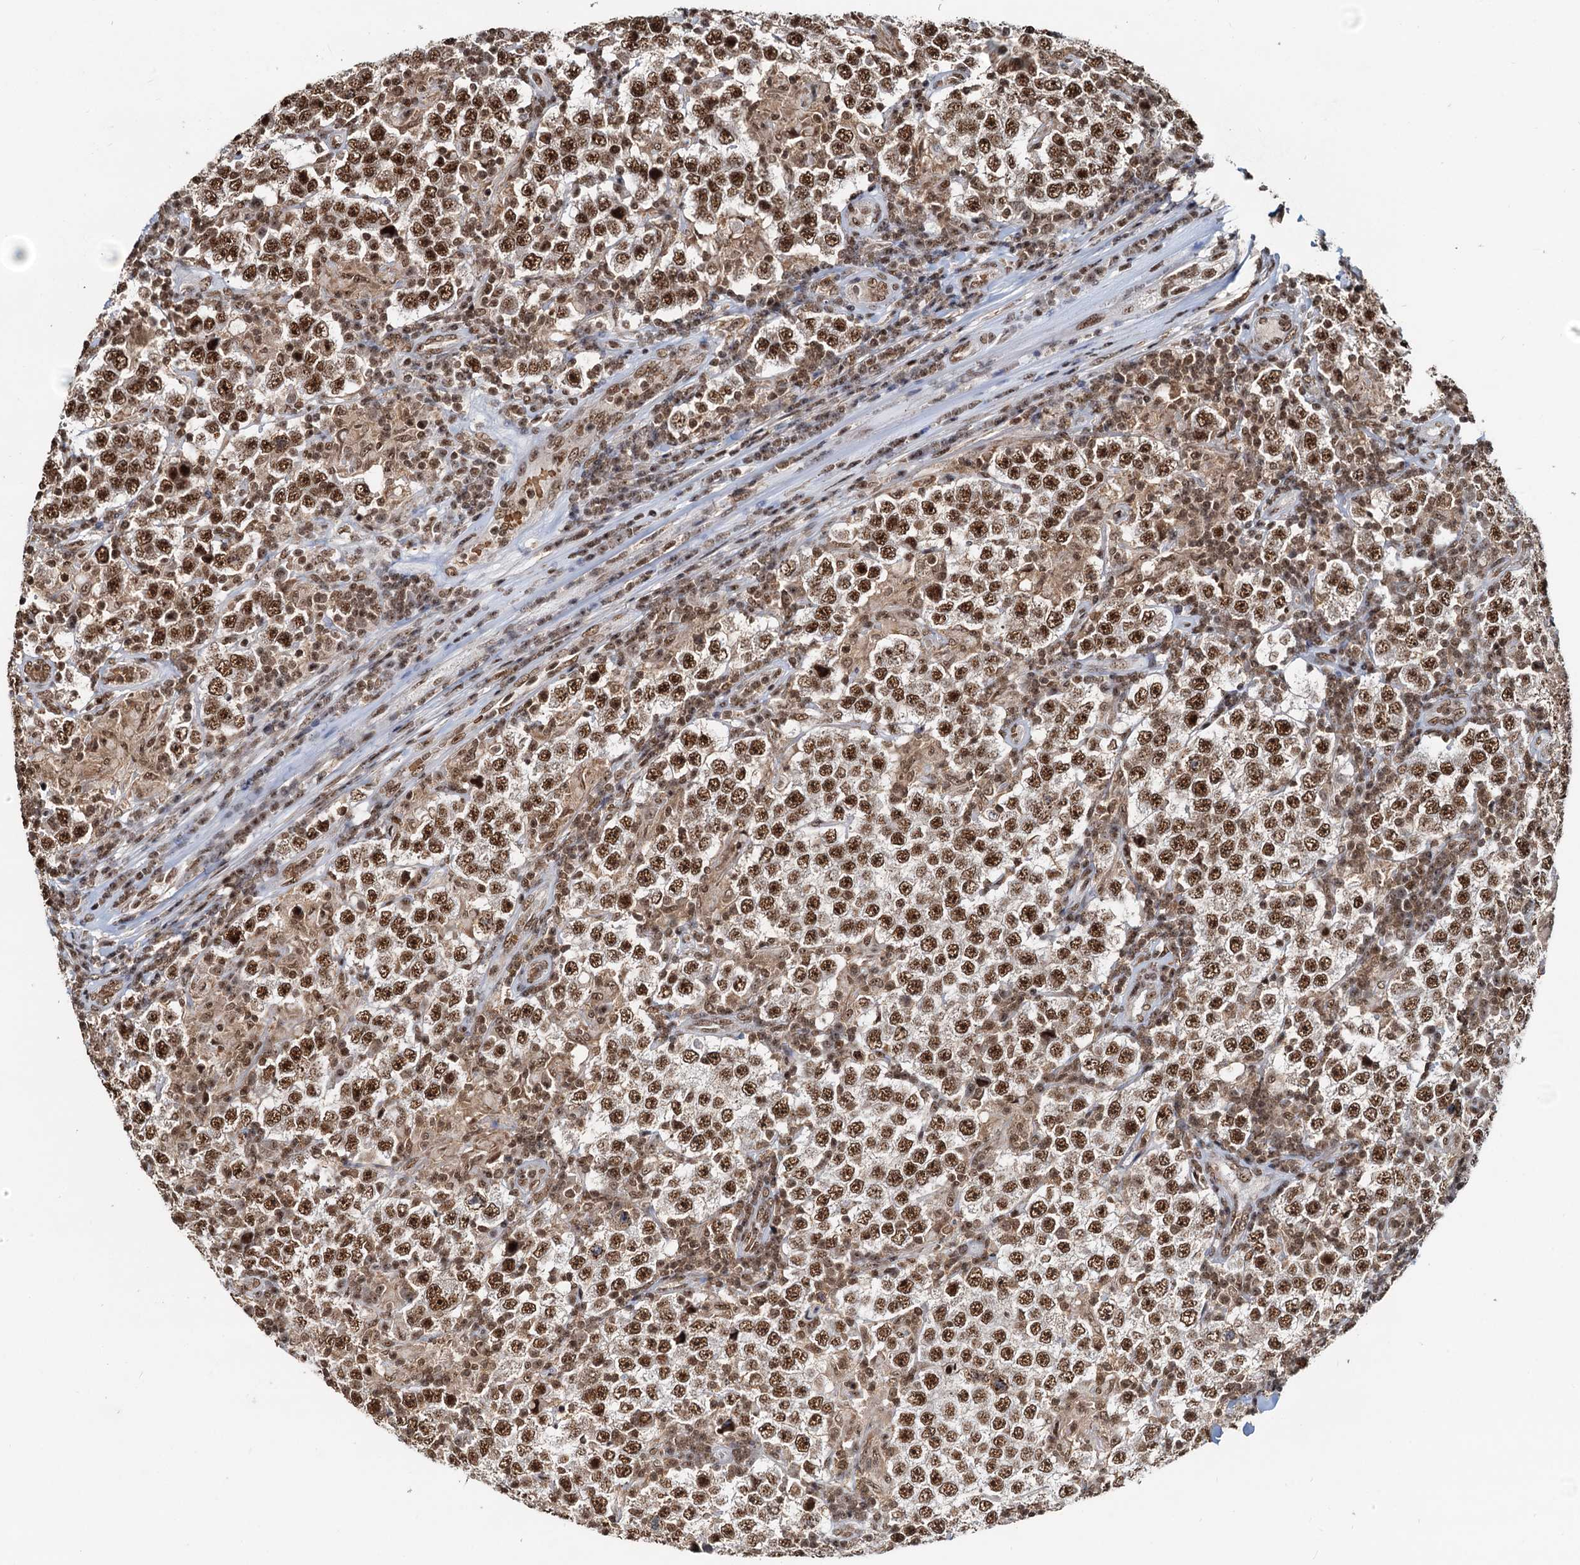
{"staining": {"intensity": "strong", "quantity": ">75%", "location": "nuclear"}, "tissue": "testis cancer", "cell_type": "Tumor cells", "image_type": "cancer", "snomed": [{"axis": "morphology", "description": "Normal tissue, NOS"}, {"axis": "morphology", "description": "Urothelial carcinoma, High grade"}, {"axis": "morphology", "description": "Seminoma, NOS"}, {"axis": "morphology", "description": "Carcinoma, Embryonal, NOS"}, {"axis": "topography", "description": "Urinary bladder"}, {"axis": "topography", "description": "Testis"}], "caption": "Human testis cancer stained with a brown dye shows strong nuclear positive staining in approximately >75% of tumor cells.", "gene": "RSRC2", "patient": {"sex": "male", "age": 41}}